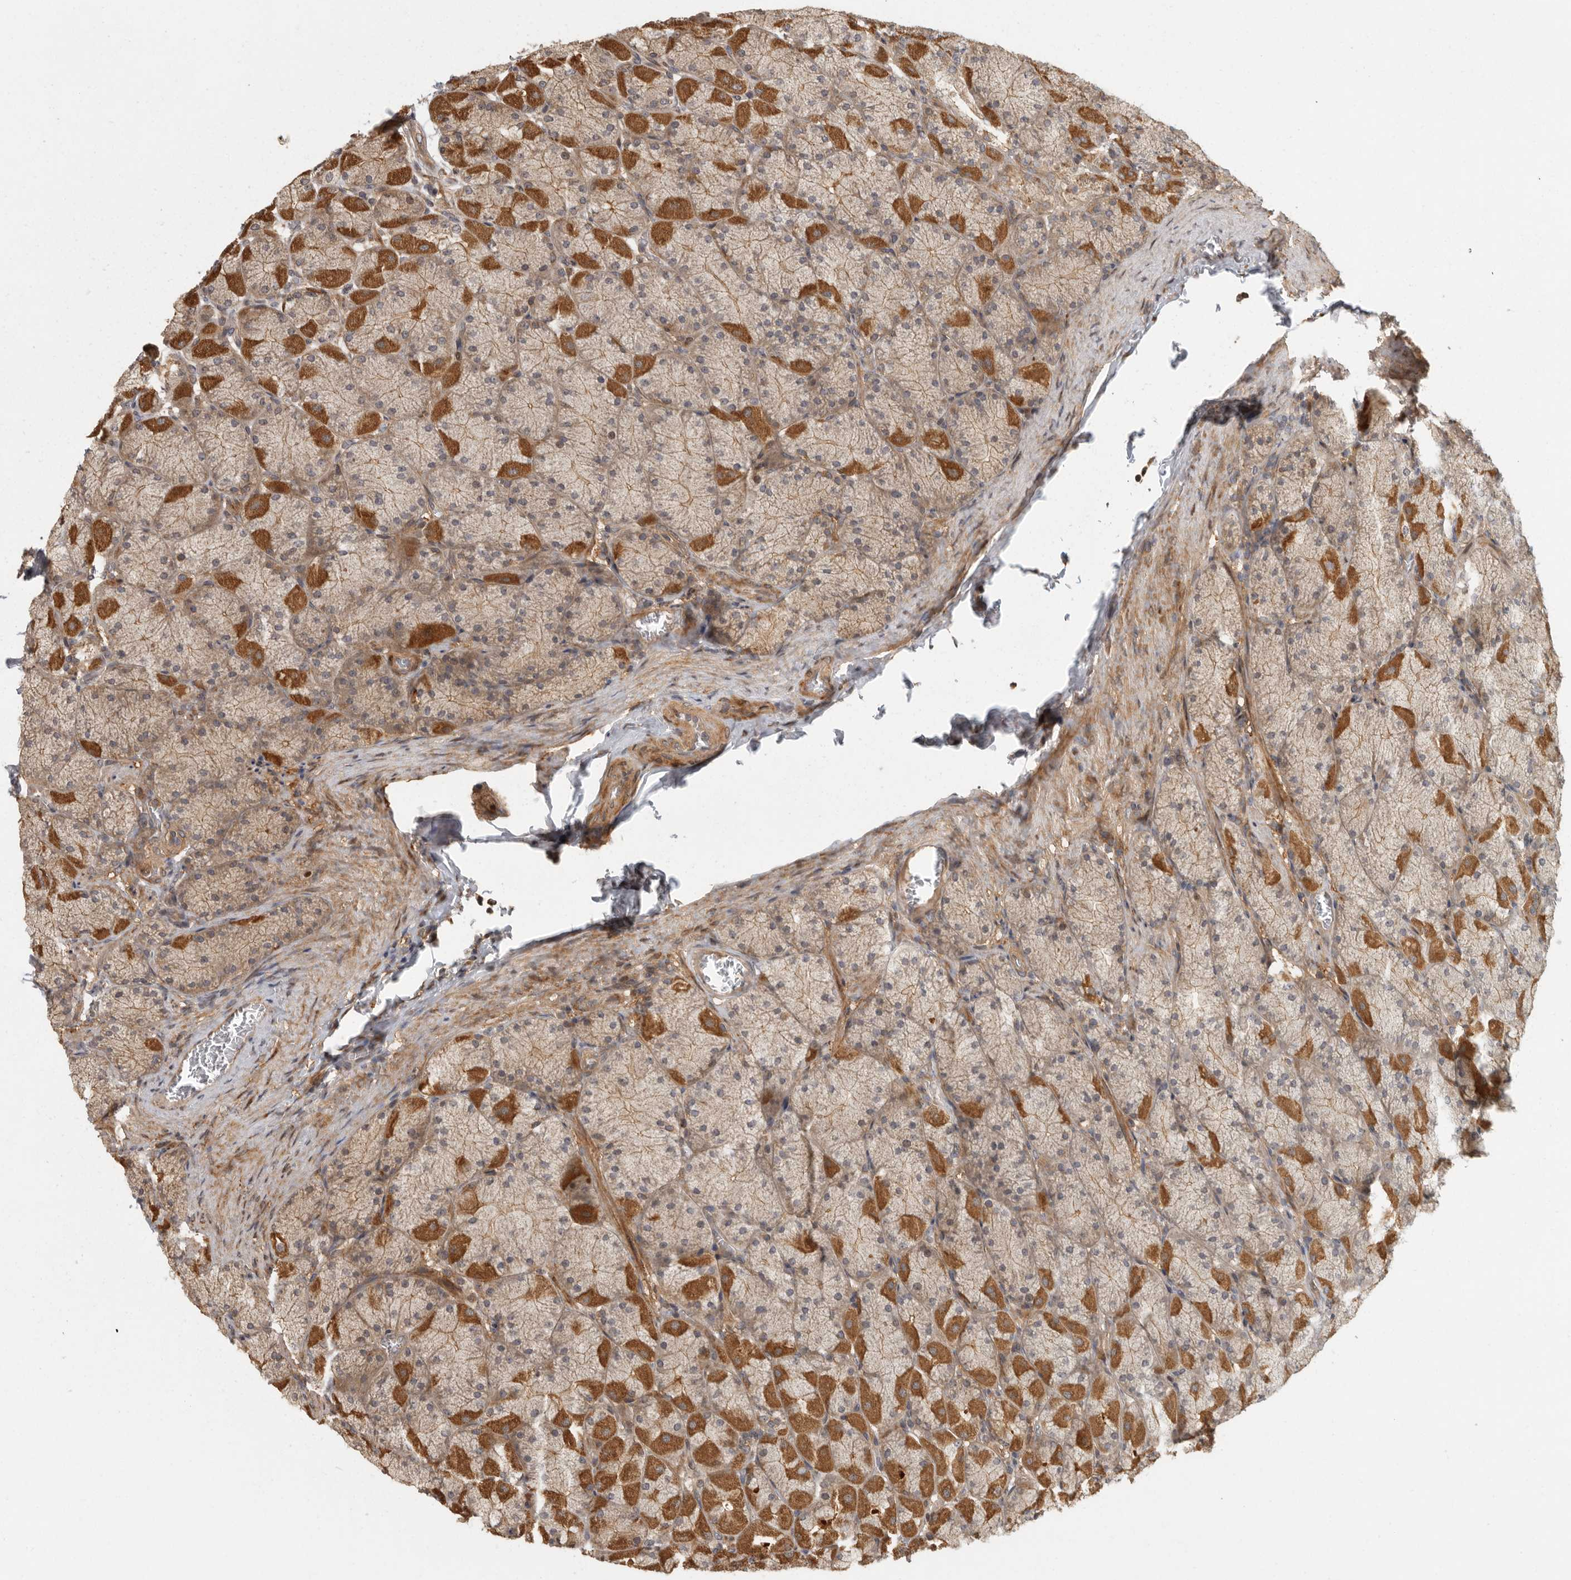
{"staining": {"intensity": "moderate", "quantity": ">75%", "location": "cytoplasmic/membranous"}, "tissue": "stomach", "cell_type": "Glandular cells", "image_type": "normal", "snomed": [{"axis": "morphology", "description": "Normal tissue, NOS"}, {"axis": "topography", "description": "Stomach, upper"}], "caption": "Immunohistochemistry (DAB) staining of normal human stomach reveals moderate cytoplasmic/membranous protein positivity in approximately >75% of glandular cells.", "gene": "SWT1", "patient": {"sex": "female", "age": 56}}